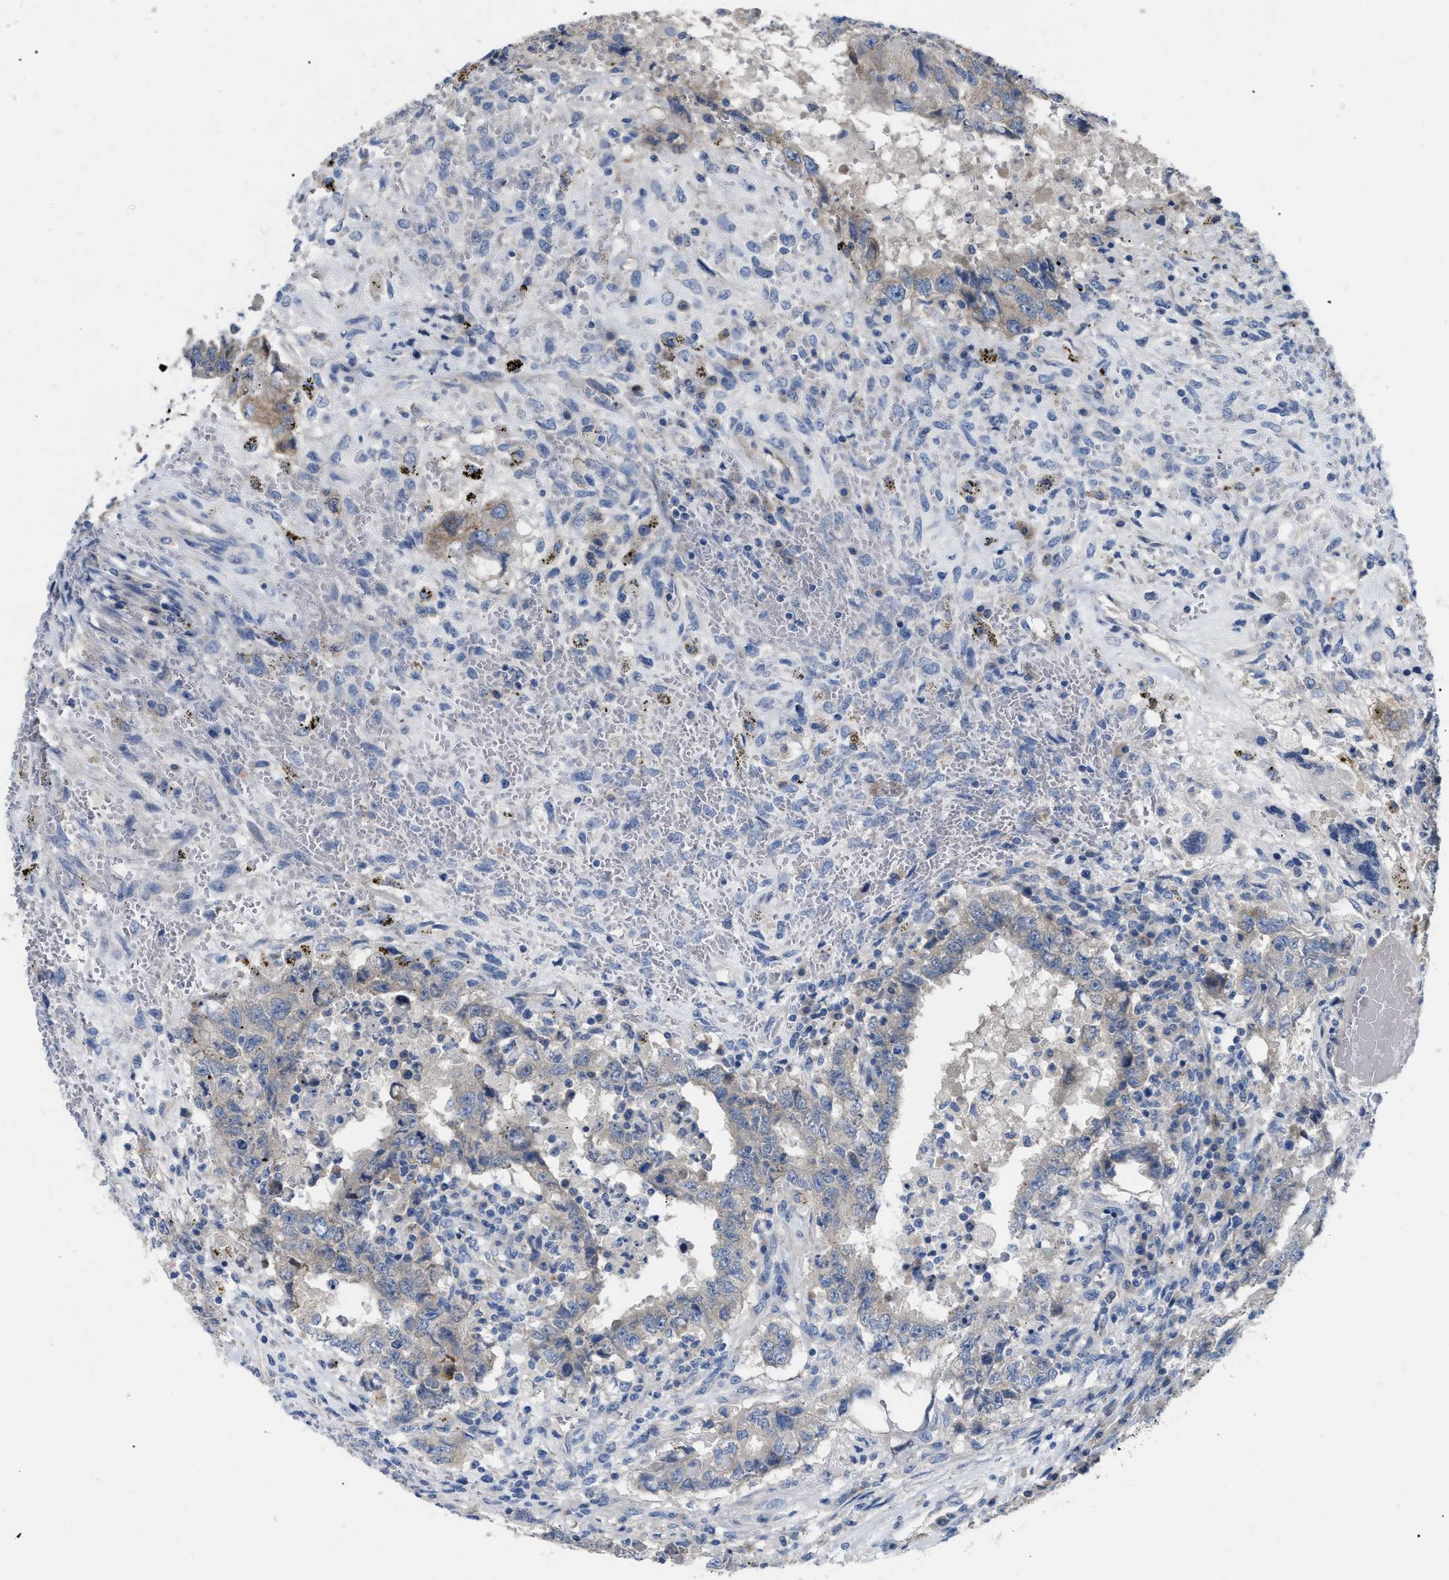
{"staining": {"intensity": "weak", "quantity": "<25%", "location": "cytoplasmic/membranous"}, "tissue": "testis cancer", "cell_type": "Tumor cells", "image_type": "cancer", "snomed": [{"axis": "morphology", "description": "Carcinoma, Embryonal, NOS"}, {"axis": "topography", "description": "Testis"}], "caption": "Immunohistochemistry (IHC) photomicrograph of neoplastic tissue: testis cancer (embryonal carcinoma) stained with DAB exhibits no significant protein expression in tumor cells.", "gene": "DHX58", "patient": {"sex": "male", "age": 26}}